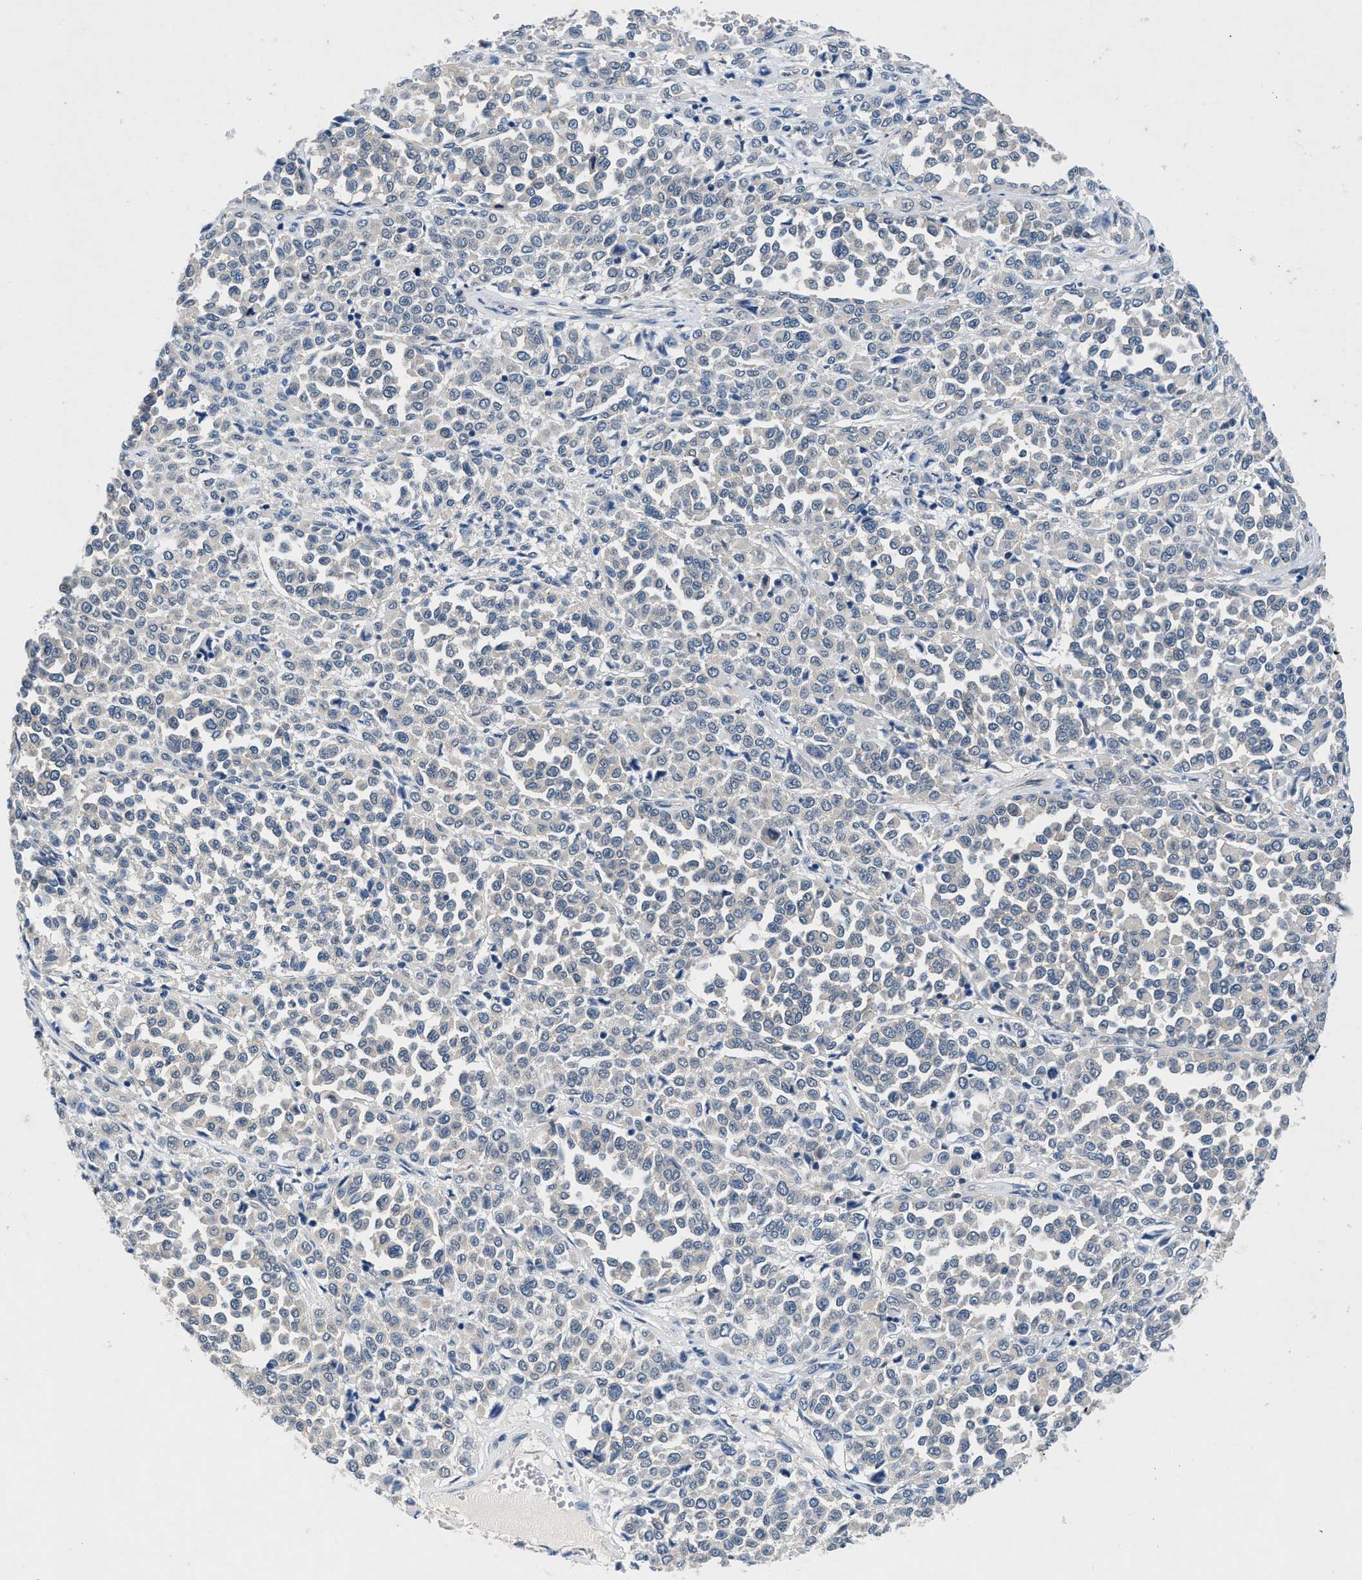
{"staining": {"intensity": "negative", "quantity": "none", "location": "none"}, "tissue": "melanoma", "cell_type": "Tumor cells", "image_type": "cancer", "snomed": [{"axis": "morphology", "description": "Malignant melanoma, Metastatic site"}, {"axis": "topography", "description": "Pancreas"}], "caption": "Melanoma was stained to show a protein in brown. There is no significant expression in tumor cells. (Stains: DAB (3,3'-diaminobenzidine) IHC with hematoxylin counter stain, Microscopy: brightfield microscopy at high magnification).", "gene": "COPS2", "patient": {"sex": "female", "age": 30}}